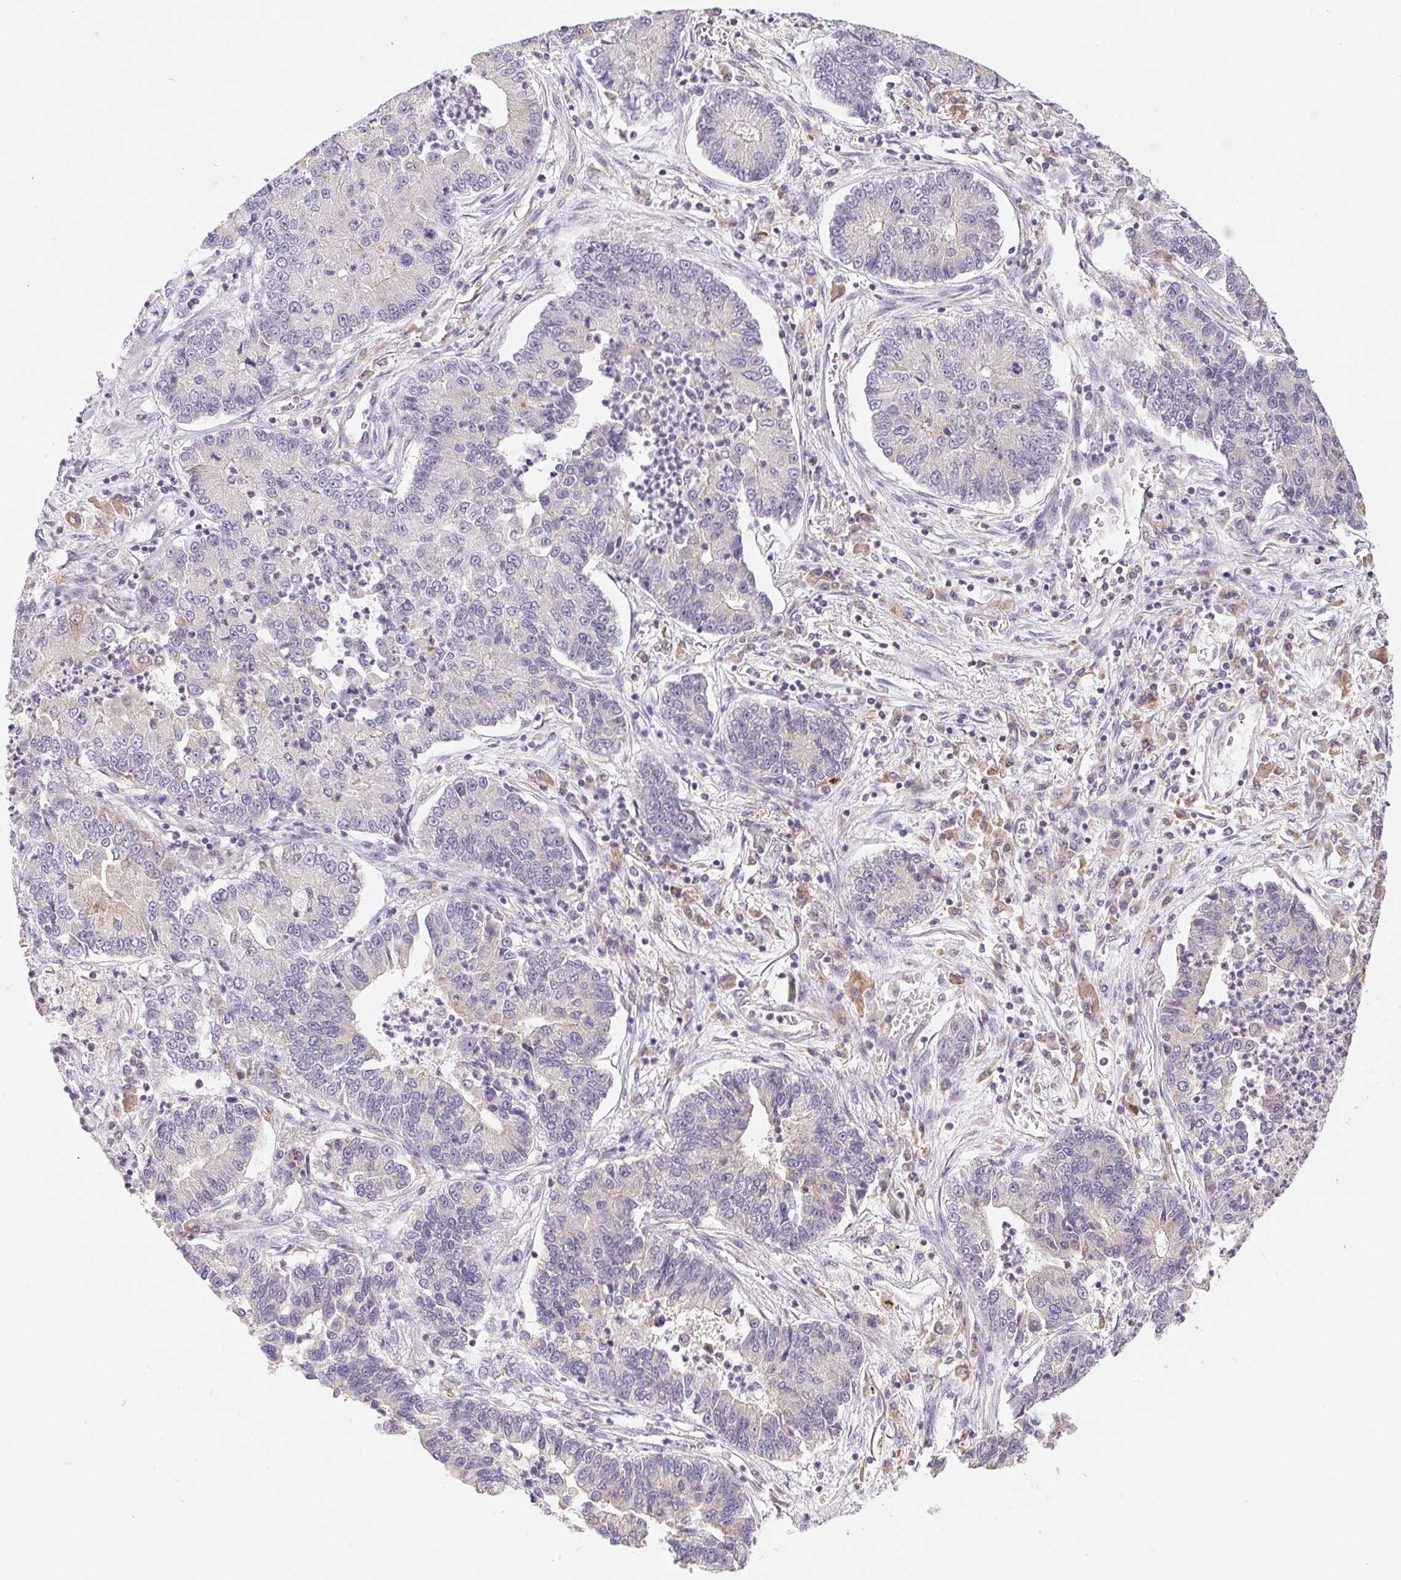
{"staining": {"intensity": "negative", "quantity": "none", "location": "none"}, "tissue": "lung cancer", "cell_type": "Tumor cells", "image_type": "cancer", "snomed": [{"axis": "morphology", "description": "Adenocarcinoma, NOS"}, {"axis": "topography", "description": "Lung"}], "caption": "IHC of lung cancer demonstrates no staining in tumor cells.", "gene": "EMC6", "patient": {"sex": "female", "age": 57}}